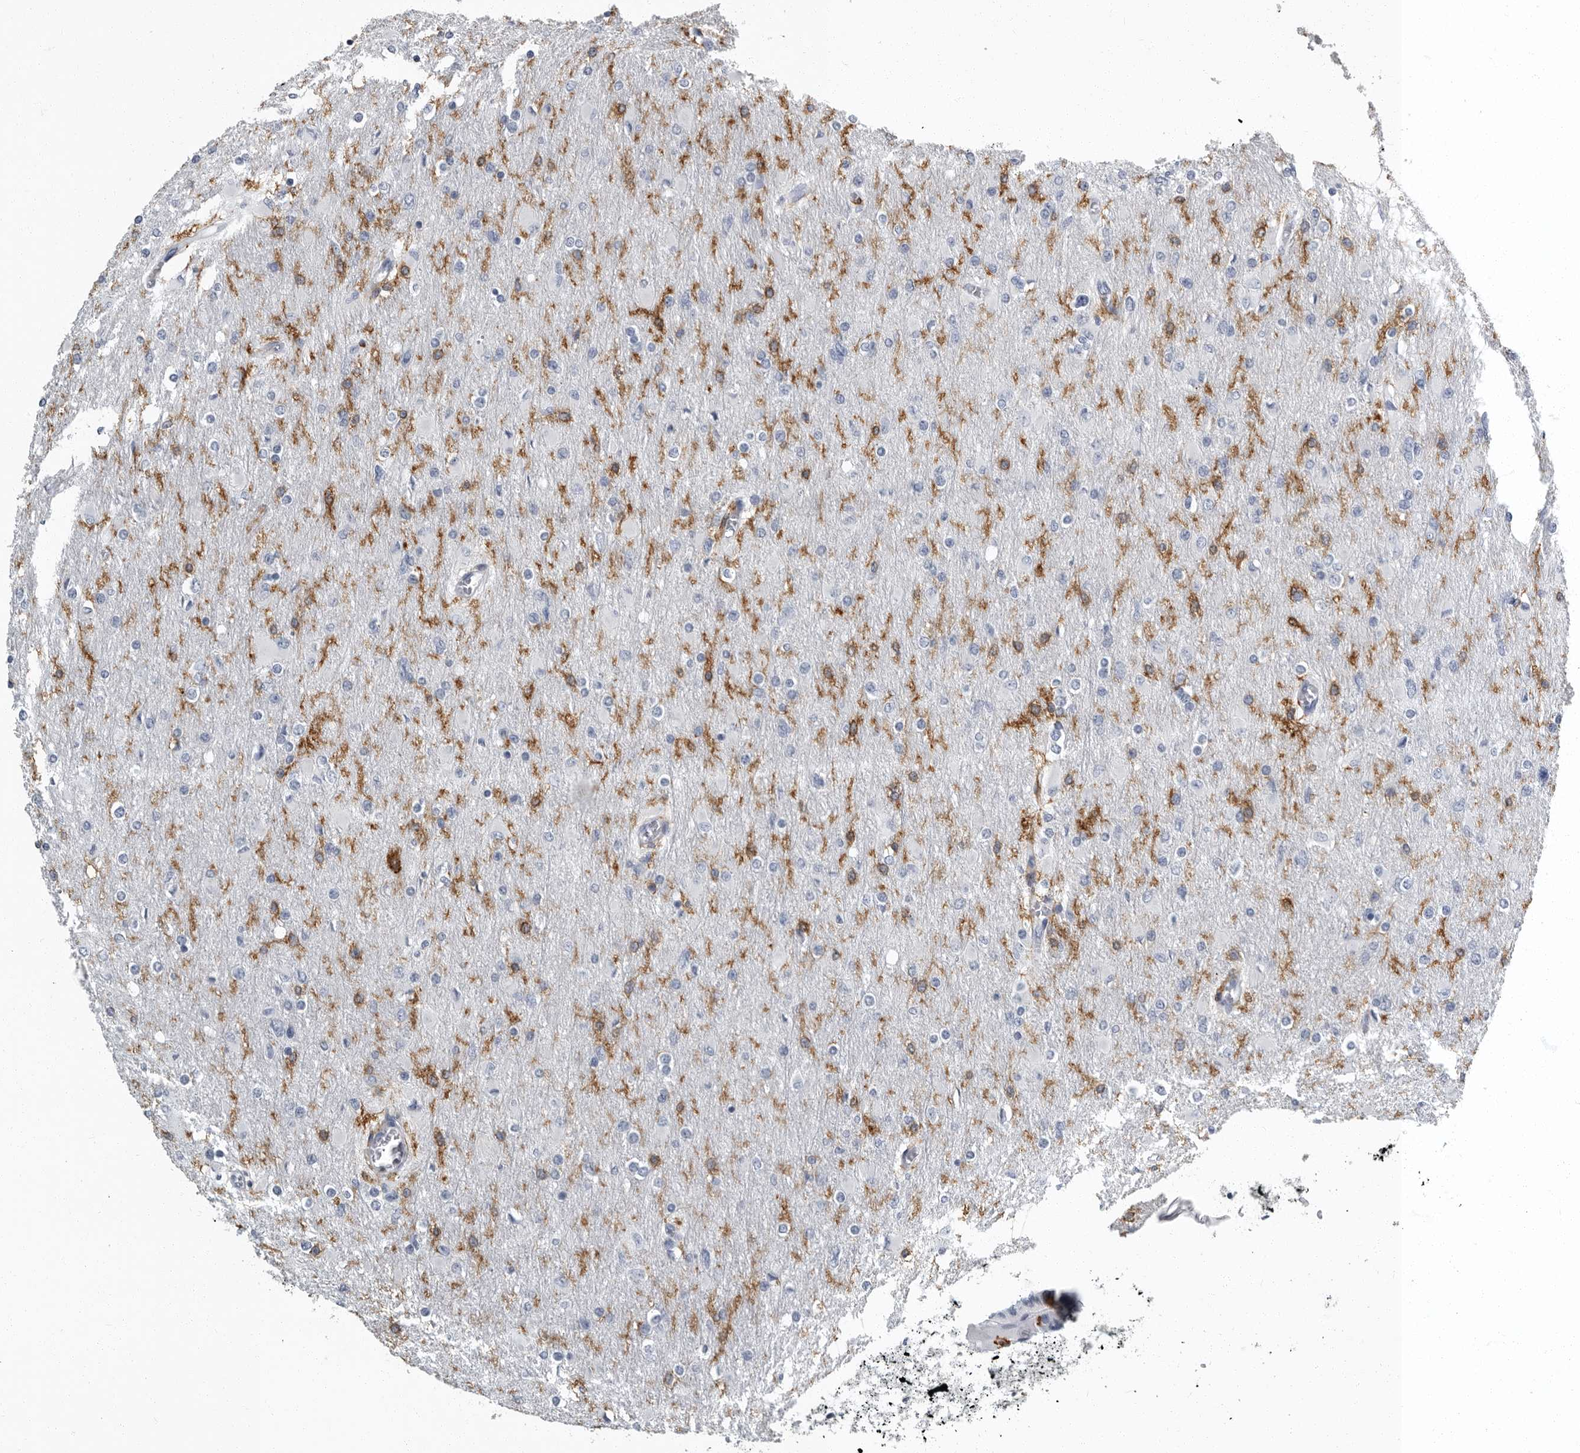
{"staining": {"intensity": "negative", "quantity": "none", "location": "none"}, "tissue": "glioma", "cell_type": "Tumor cells", "image_type": "cancer", "snomed": [{"axis": "morphology", "description": "Glioma, malignant, High grade"}, {"axis": "topography", "description": "Cerebral cortex"}], "caption": "The photomicrograph exhibits no staining of tumor cells in malignant glioma (high-grade).", "gene": "FCER1G", "patient": {"sex": "female", "age": 36}}